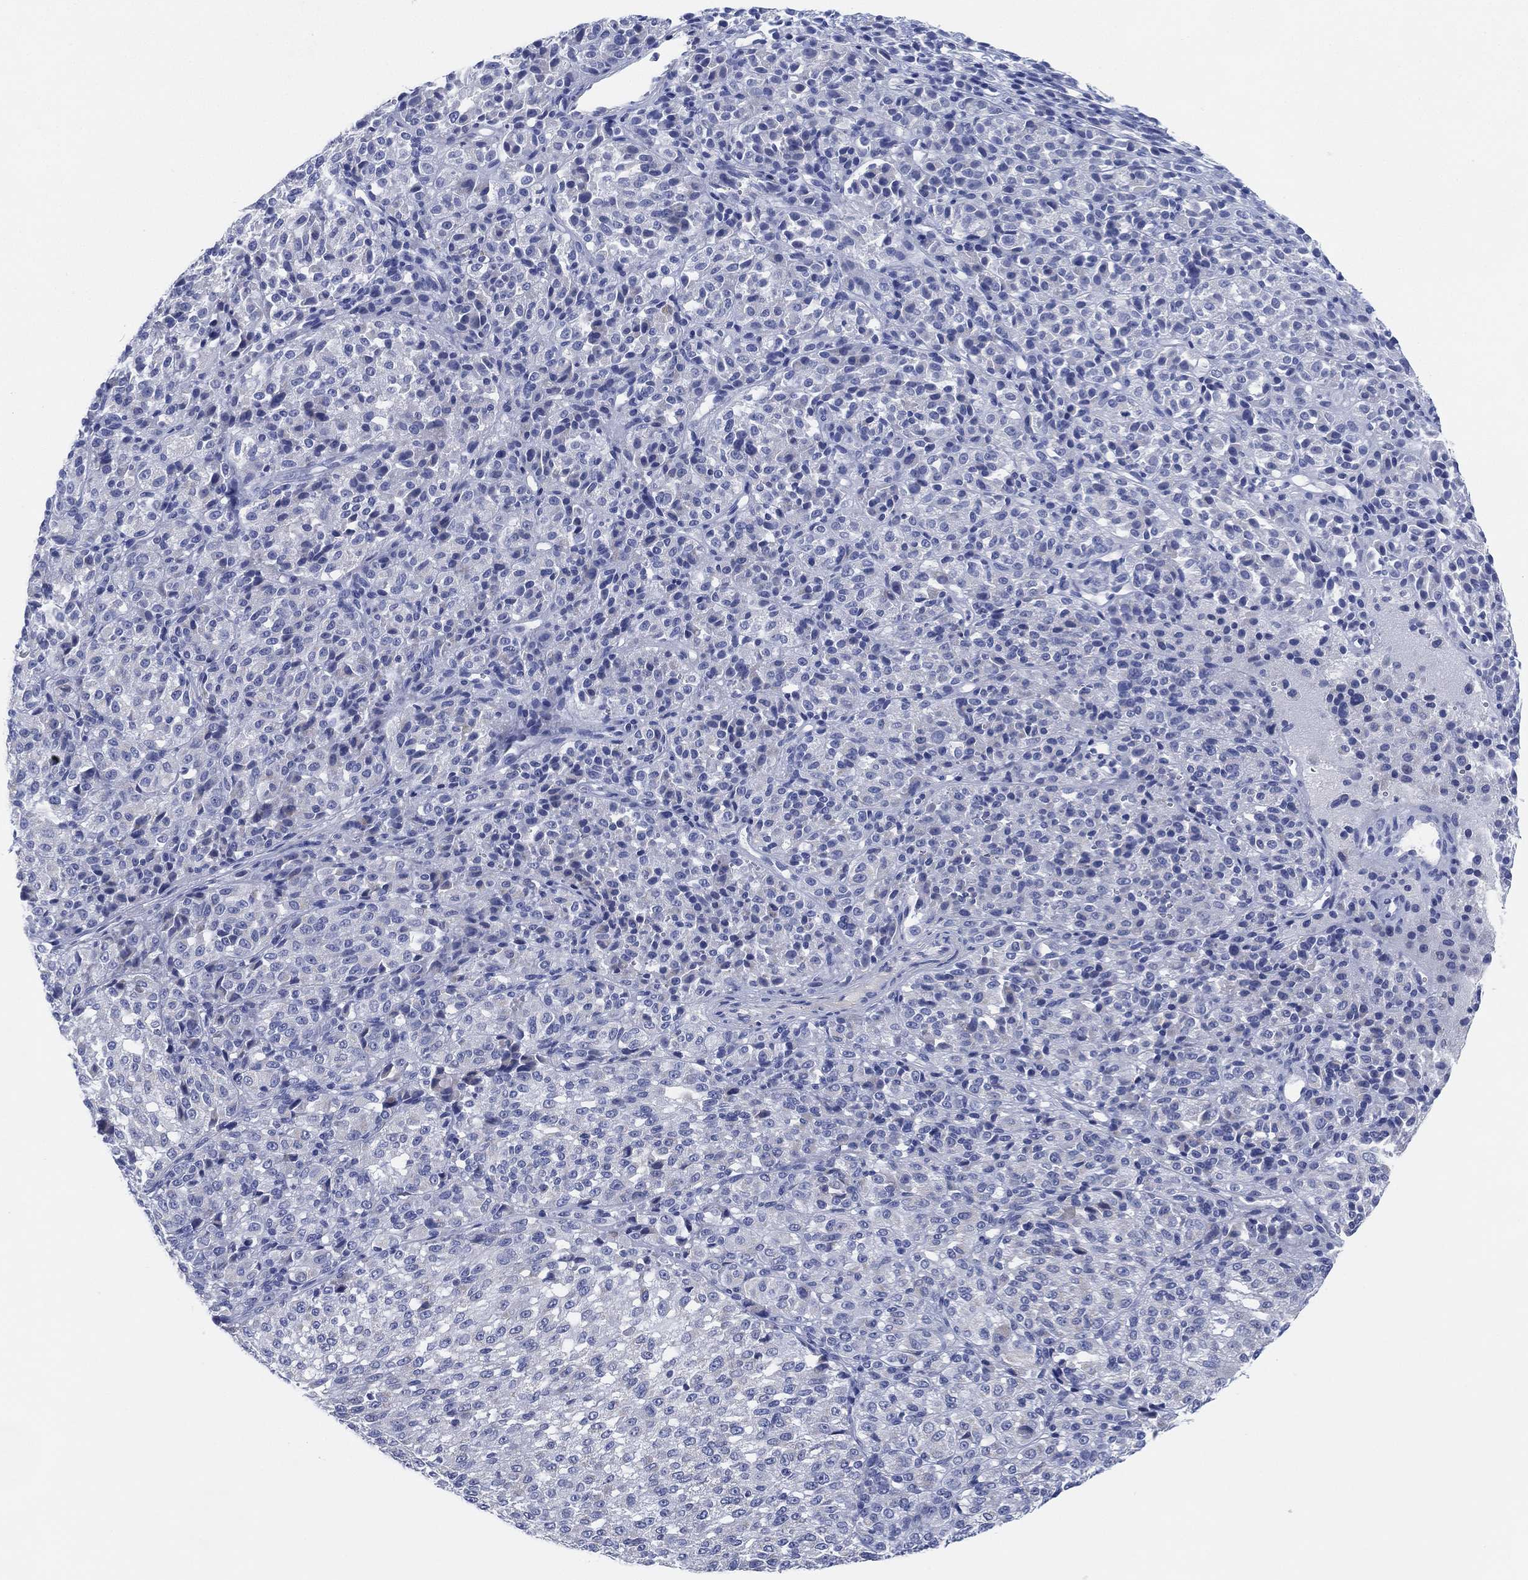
{"staining": {"intensity": "negative", "quantity": "none", "location": "none"}, "tissue": "melanoma", "cell_type": "Tumor cells", "image_type": "cancer", "snomed": [{"axis": "morphology", "description": "Malignant melanoma, Metastatic site"}, {"axis": "topography", "description": "Brain"}], "caption": "DAB (3,3'-diaminobenzidine) immunohistochemical staining of human melanoma displays no significant staining in tumor cells.", "gene": "ADAD2", "patient": {"sex": "female", "age": 56}}